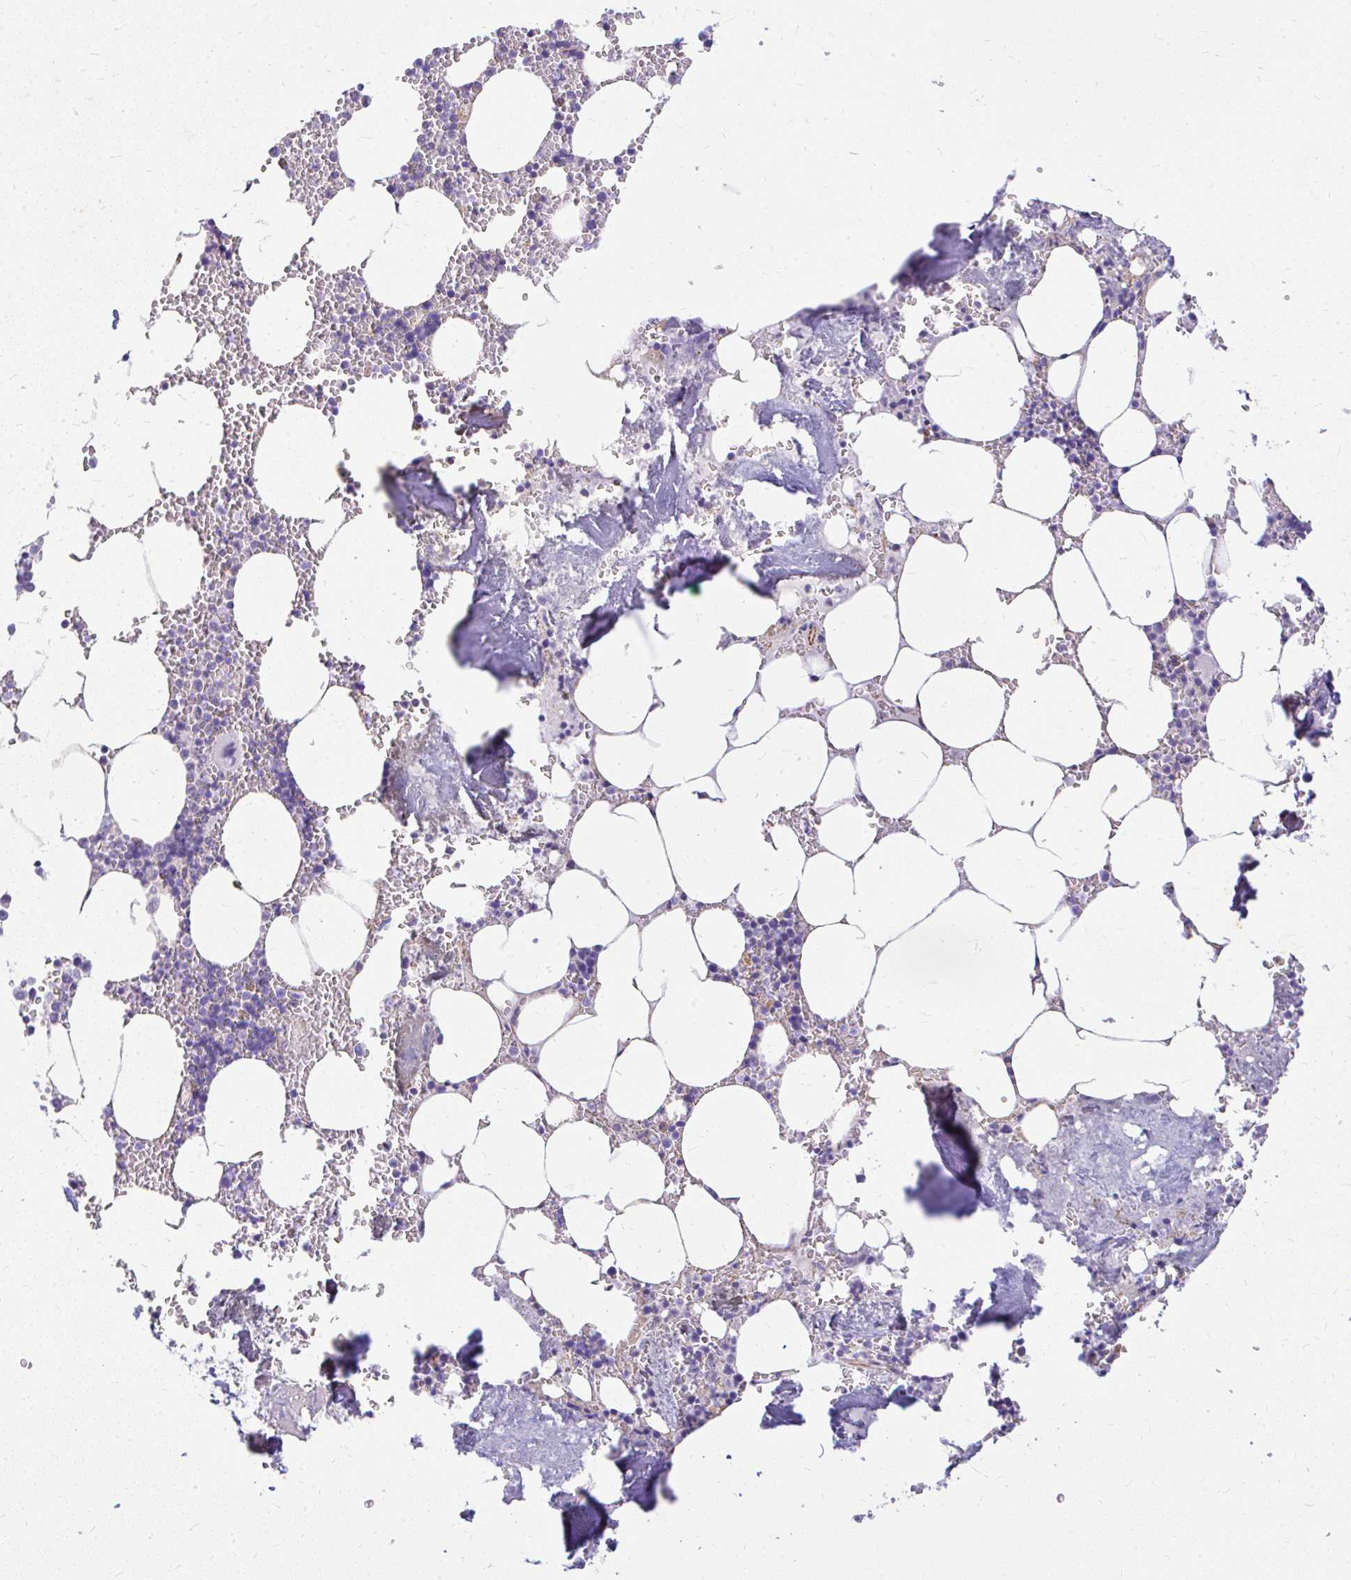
{"staining": {"intensity": "negative", "quantity": "none", "location": "none"}, "tissue": "bone marrow", "cell_type": "Hematopoietic cells", "image_type": "normal", "snomed": [{"axis": "morphology", "description": "Normal tissue, NOS"}, {"axis": "topography", "description": "Bone marrow"}], "caption": "Immunohistochemistry (IHC) image of normal bone marrow: bone marrow stained with DAB reveals no significant protein positivity in hematopoietic cells.", "gene": "FAM83C", "patient": {"sex": "male", "age": 54}}